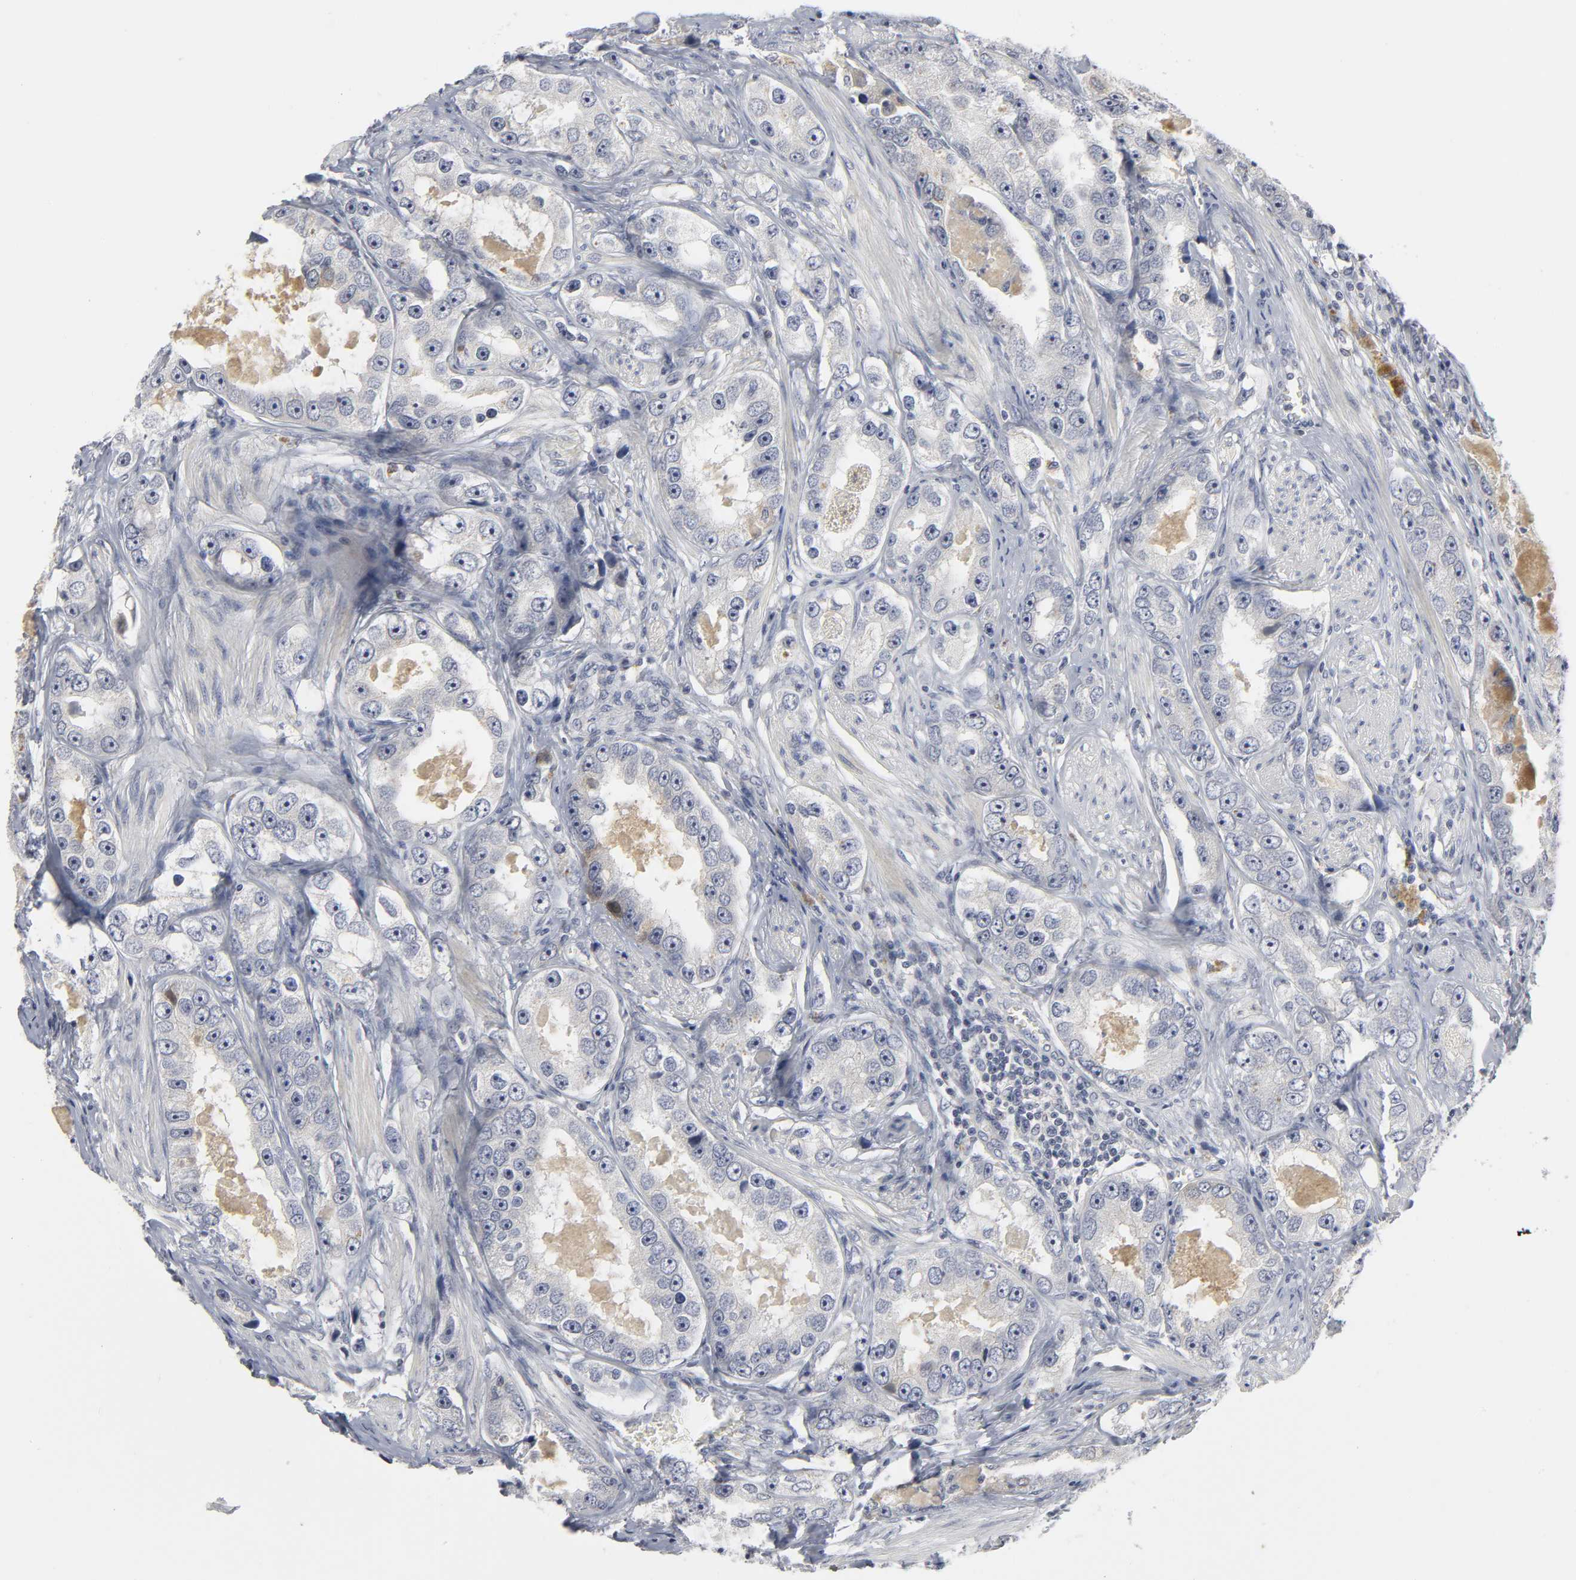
{"staining": {"intensity": "negative", "quantity": "none", "location": "none"}, "tissue": "prostate cancer", "cell_type": "Tumor cells", "image_type": "cancer", "snomed": [{"axis": "morphology", "description": "Adenocarcinoma, High grade"}, {"axis": "topography", "description": "Prostate"}], "caption": "There is no significant positivity in tumor cells of high-grade adenocarcinoma (prostate).", "gene": "TCAP", "patient": {"sex": "male", "age": 63}}